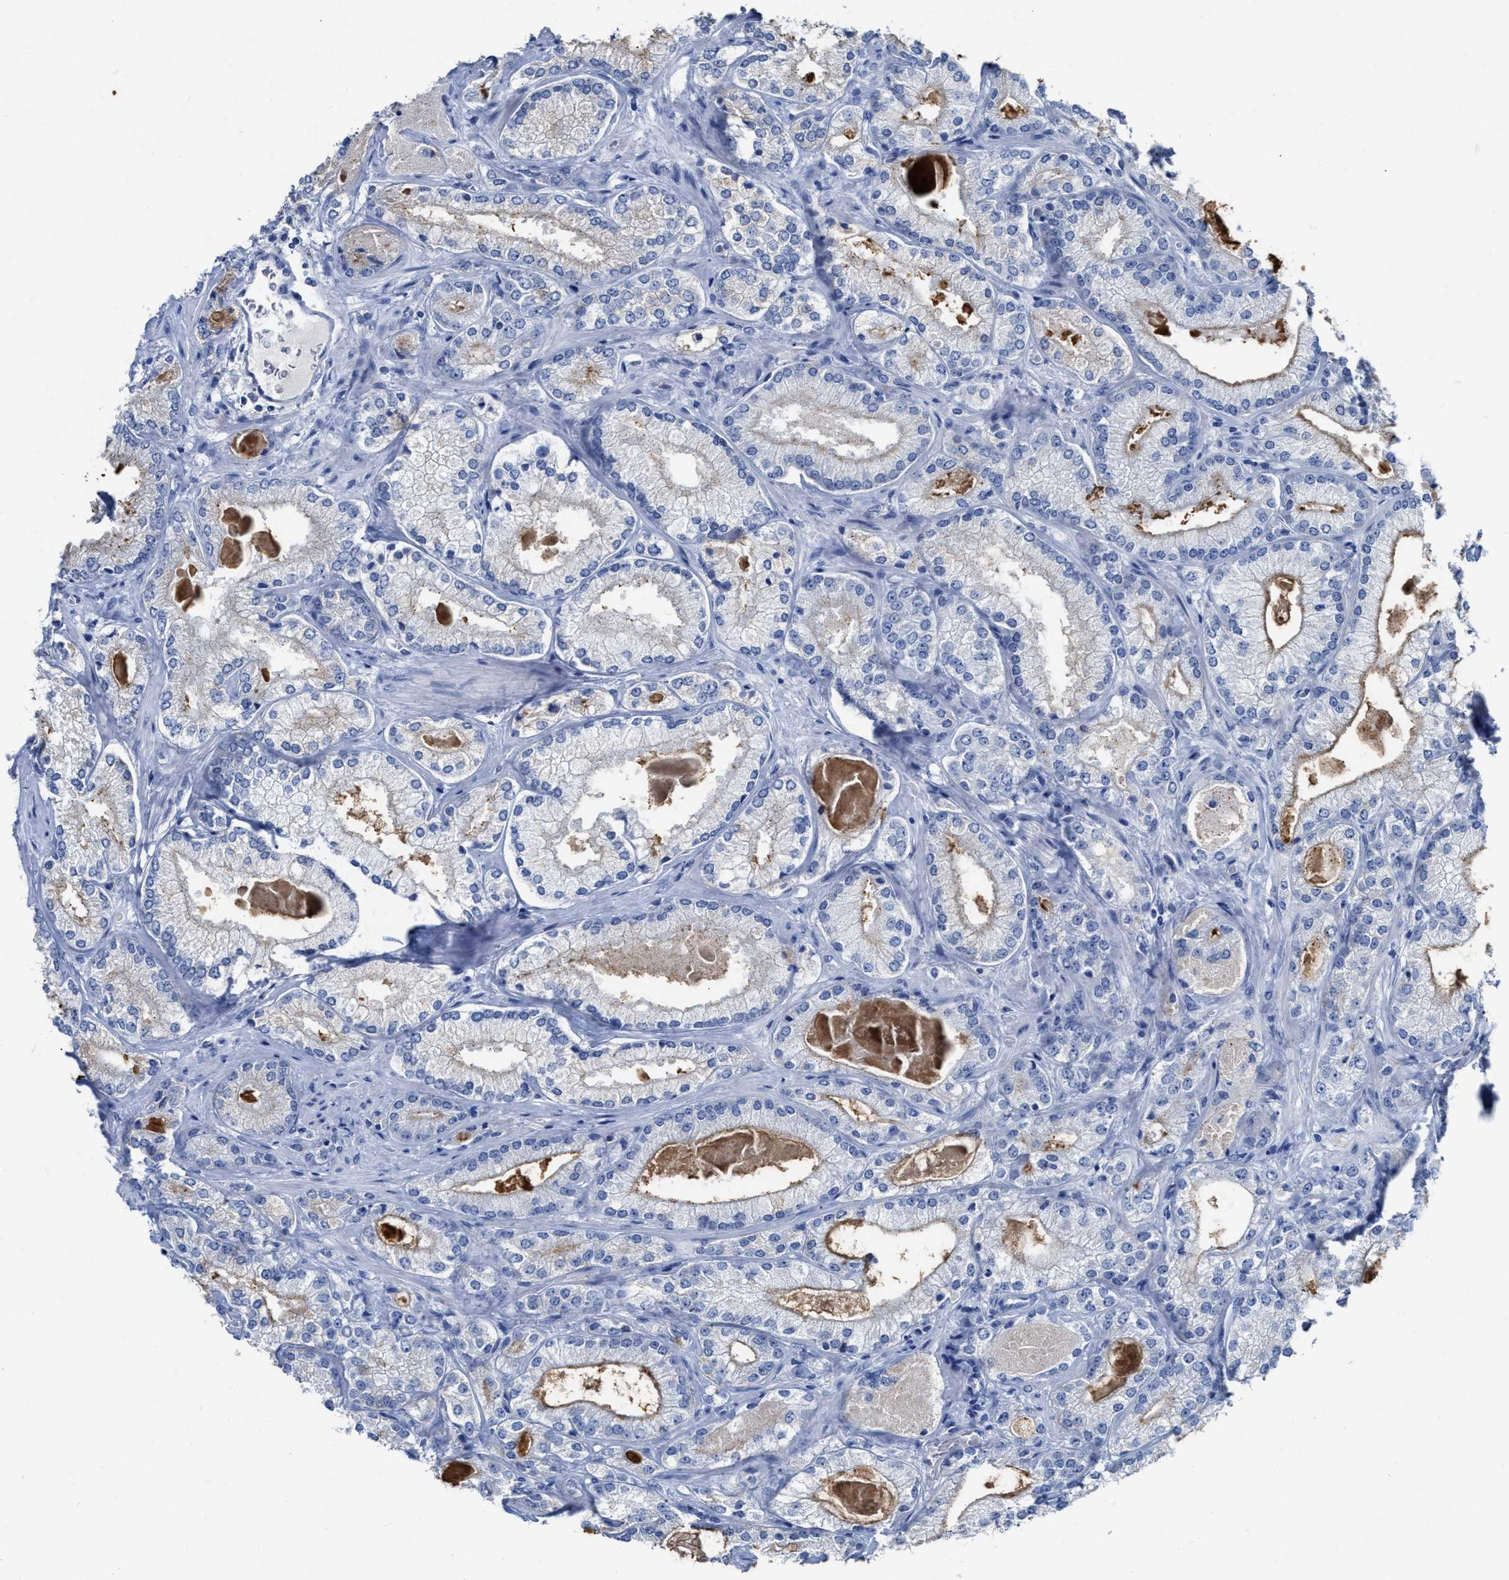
{"staining": {"intensity": "weak", "quantity": "<25%", "location": "cytoplasmic/membranous"}, "tissue": "prostate cancer", "cell_type": "Tumor cells", "image_type": "cancer", "snomed": [{"axis": "morphology", "description": "Adenocarcinoma, Low grade"}, {"axis": "topography", "description": "Prostate"}], "caption": "Immunohistochemical staining of human prostate cancer exhibits no significant positivity in tumor cells.", "gene": "CEACAM5", "patient": {"sex": "male", "age": 65}}